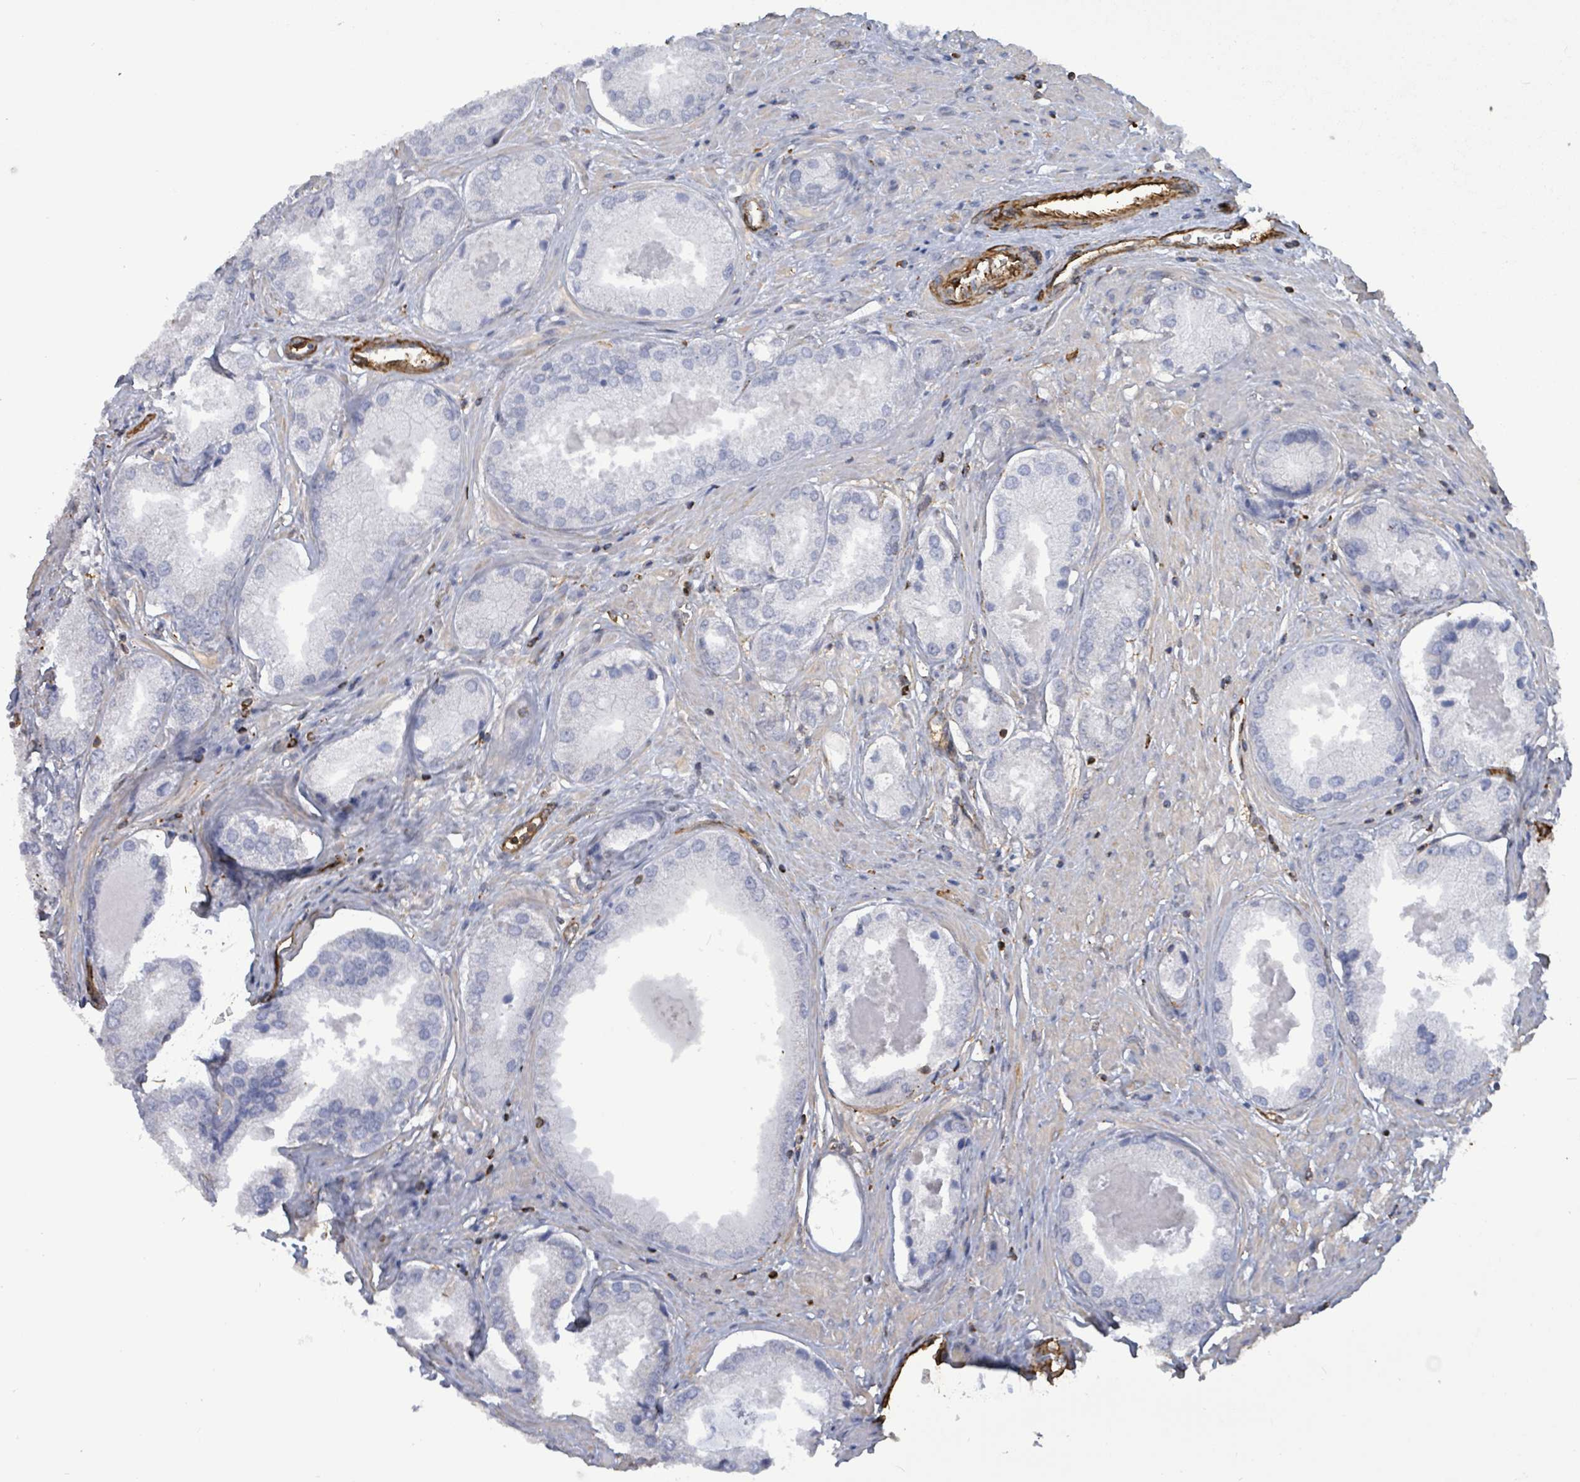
{"staining": {"intensity": "negative", "quantity": "none", "location": "none"}, "tissue": "prostate cancer", "cell_type": "Tumor cells", "image_type": "cancer", "snomed": [{"axis": "morphology", "description": "Adenocarcinoma, Low grade"}, {"axis": "topography", "description": "Prostate"}], "caption": "IHC of human low-grade adenocarcinoma (prostate) exhibits no staining in tumor cells. (Stains: DAB immunohistochemistry (IHC) with hematoxylin counter stain, Microscopy: brightfield microscopy at high magnification).", "gene": "PRKRIP1", "patient": {"sex": "male", "age": 68}}